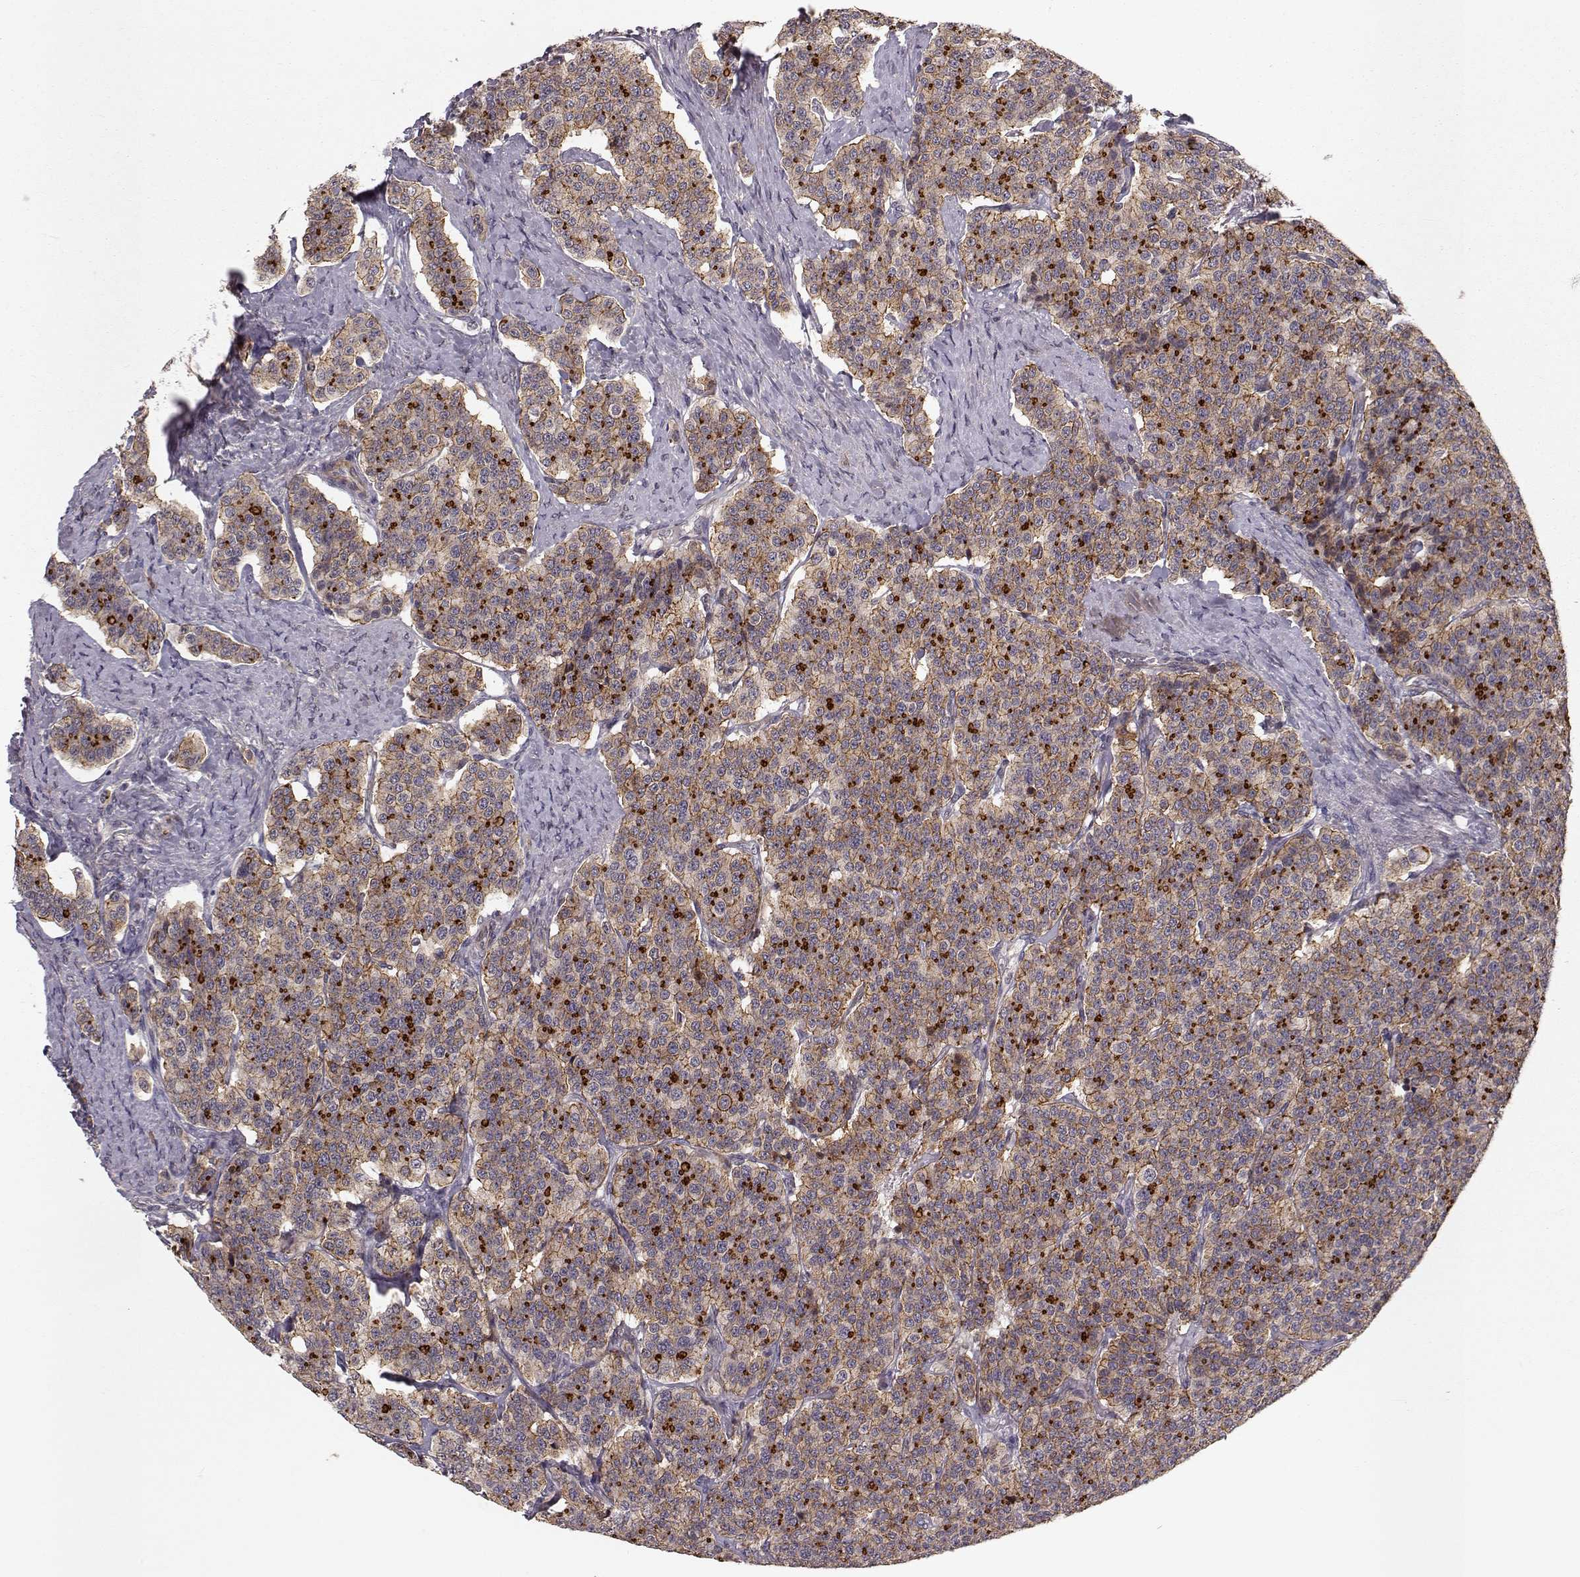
{"staining": {"intensity": "moderate", "quantity": "25%-75%", "location": "cytoplasmic/membranous"}, "tissue": "carcinoid", "cell_type": "Tumor cells", "image_type": "cancer", "snomed": [{"axis": "morphology", "description": "Carcinoid, malignant, NOS"}, {"axis": "topography", "description": "Small intestine"}], "caption": "This image displays IHC staining of human carcinoid (malignant), with medium moderate cytoplasmic/membranous expression in about 25%-75% of tumor cells.", "gene": "PLEKHG3", "patient": {"sex": "female", "age": 58}}